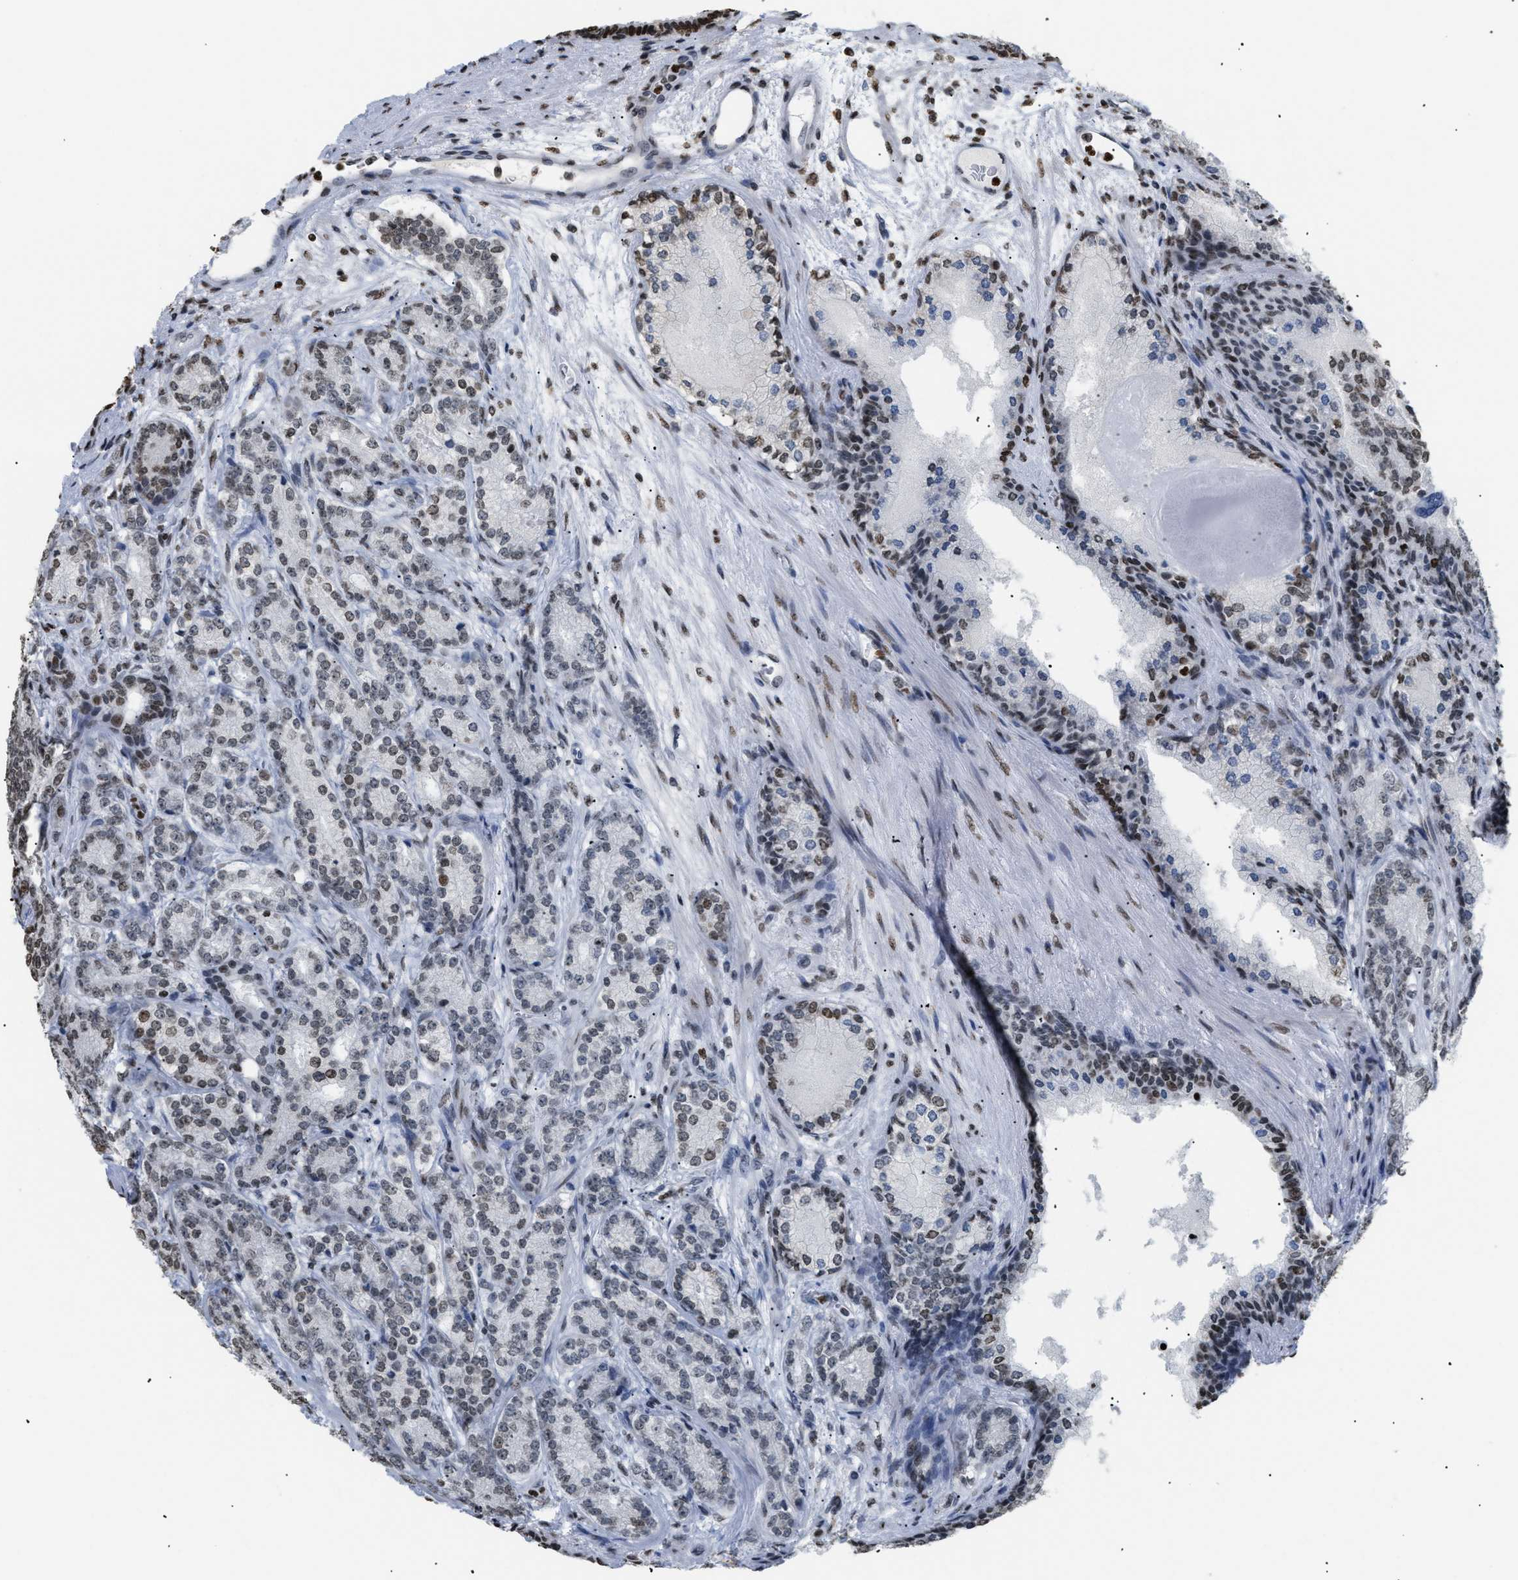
{"staining": {"intensity": "weak", "quantity": ">75%", "location": "nuclear"}, "tissue": "prostate cancer", "cell_type": "Tumor cells", "image_type": "cancer", "snomed": [{"axis": "morphology", "description": "Adenocarcinoma, High grade"}, {"axis": "topography", "description": "Prostate"}], "caption": "High-grade adenocarcinoma (prostate) was stained to show a protein in brown. There is low levels of weak nuclear staining in about >75% of tumor cells.", "gene": "HMGN2", "patient": {"sex": "male", "age": 61}}